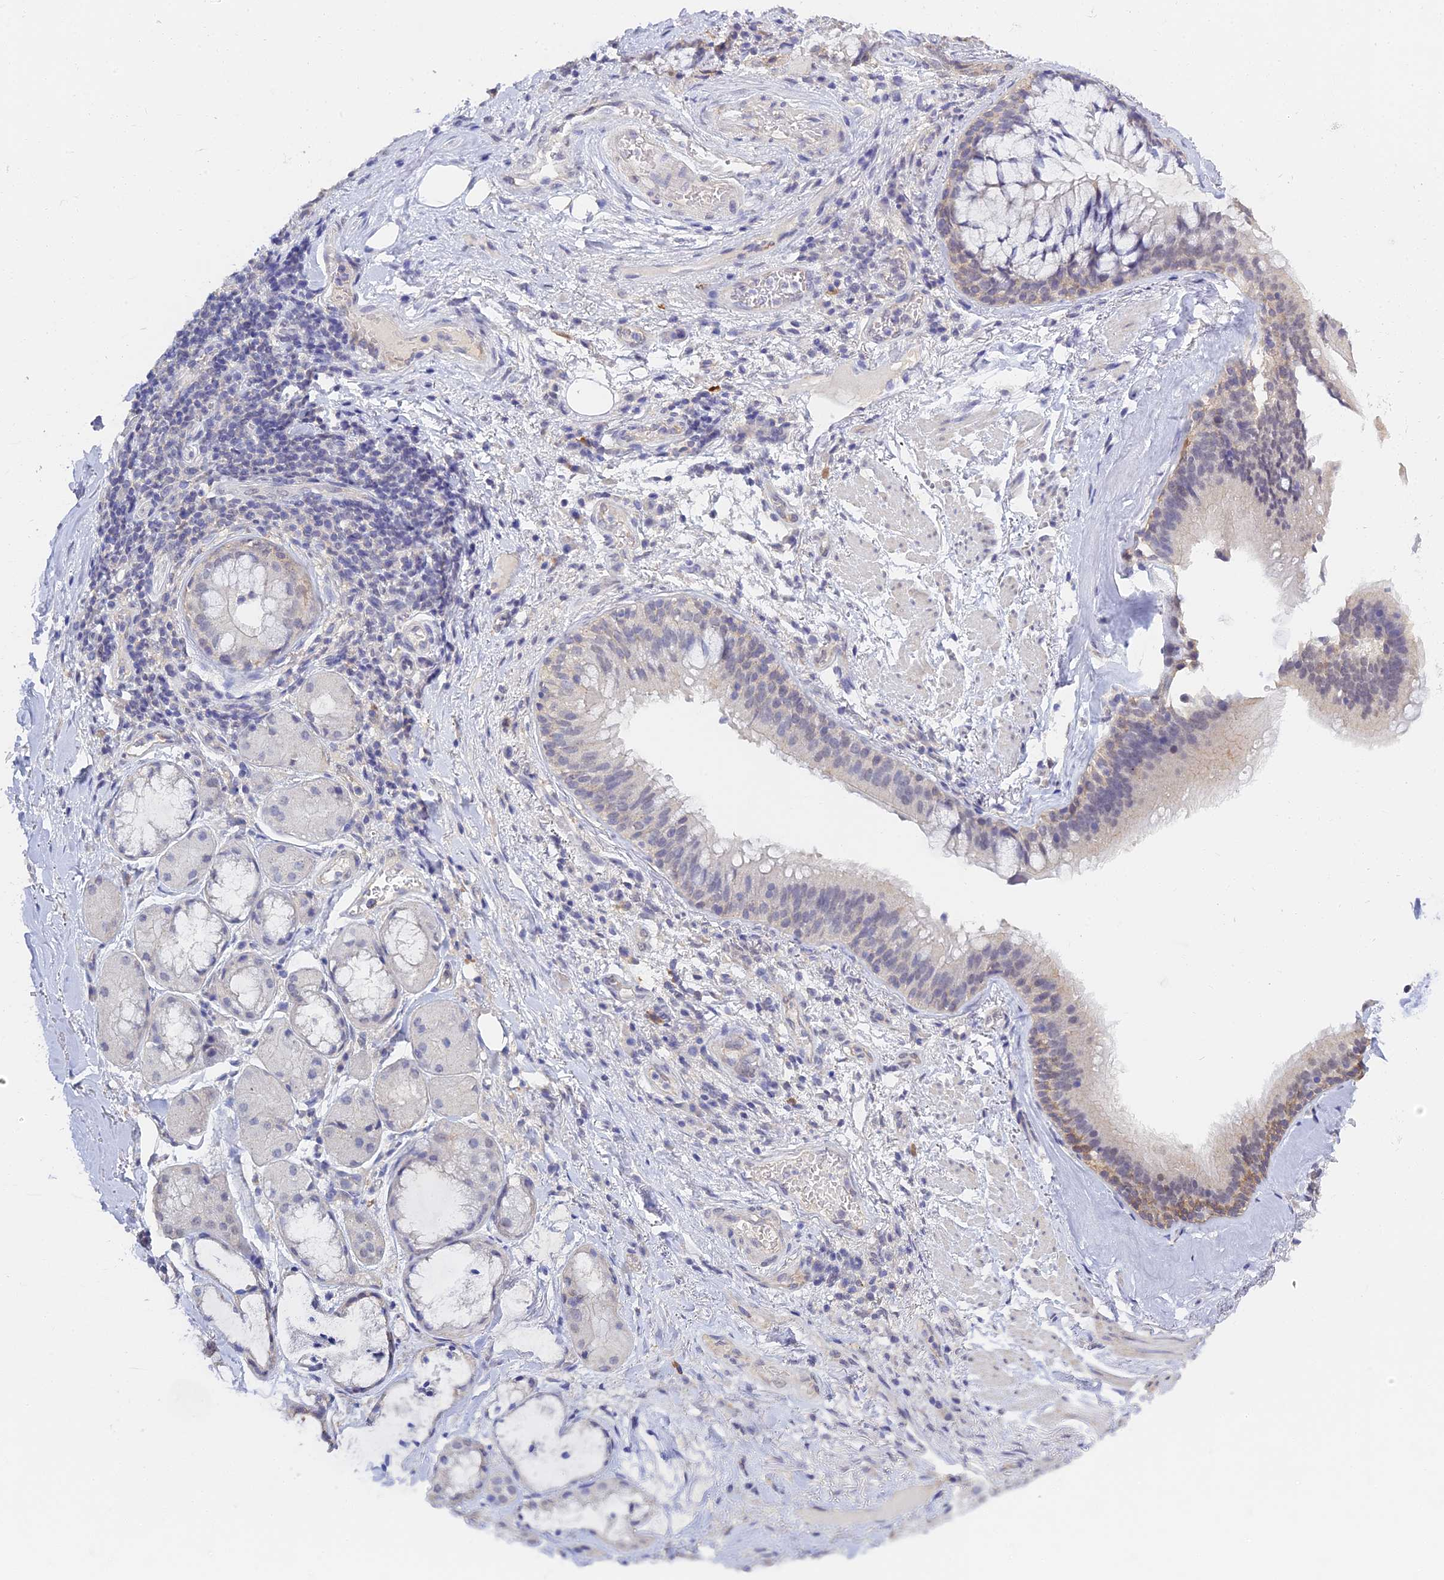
{"staining": {"intensity": "negative", "quantity": "none", "location": "none"}, "tissue": "adipose tissue", "cell_type": "Adipocytes", "image_type": "normal", "snomed": [{"axis": "morphology", "description": "Normal tissue, NOS"}, {"axis": "topography", "description": "Lymph node"}, {"axis": "topography", "description": "Cartilage tissue"}, {"axis": "topography", "description": "Bronchus"}], "caption": "The micrograph demonstrates no staining of adipocytes in normal adipose tissue. (DAB (3,3'-diaminobenzidine) IHC with hematoxylin counter stain).", "gene": "HOXB1", "patient": {"sex": "male", "age": 63}}